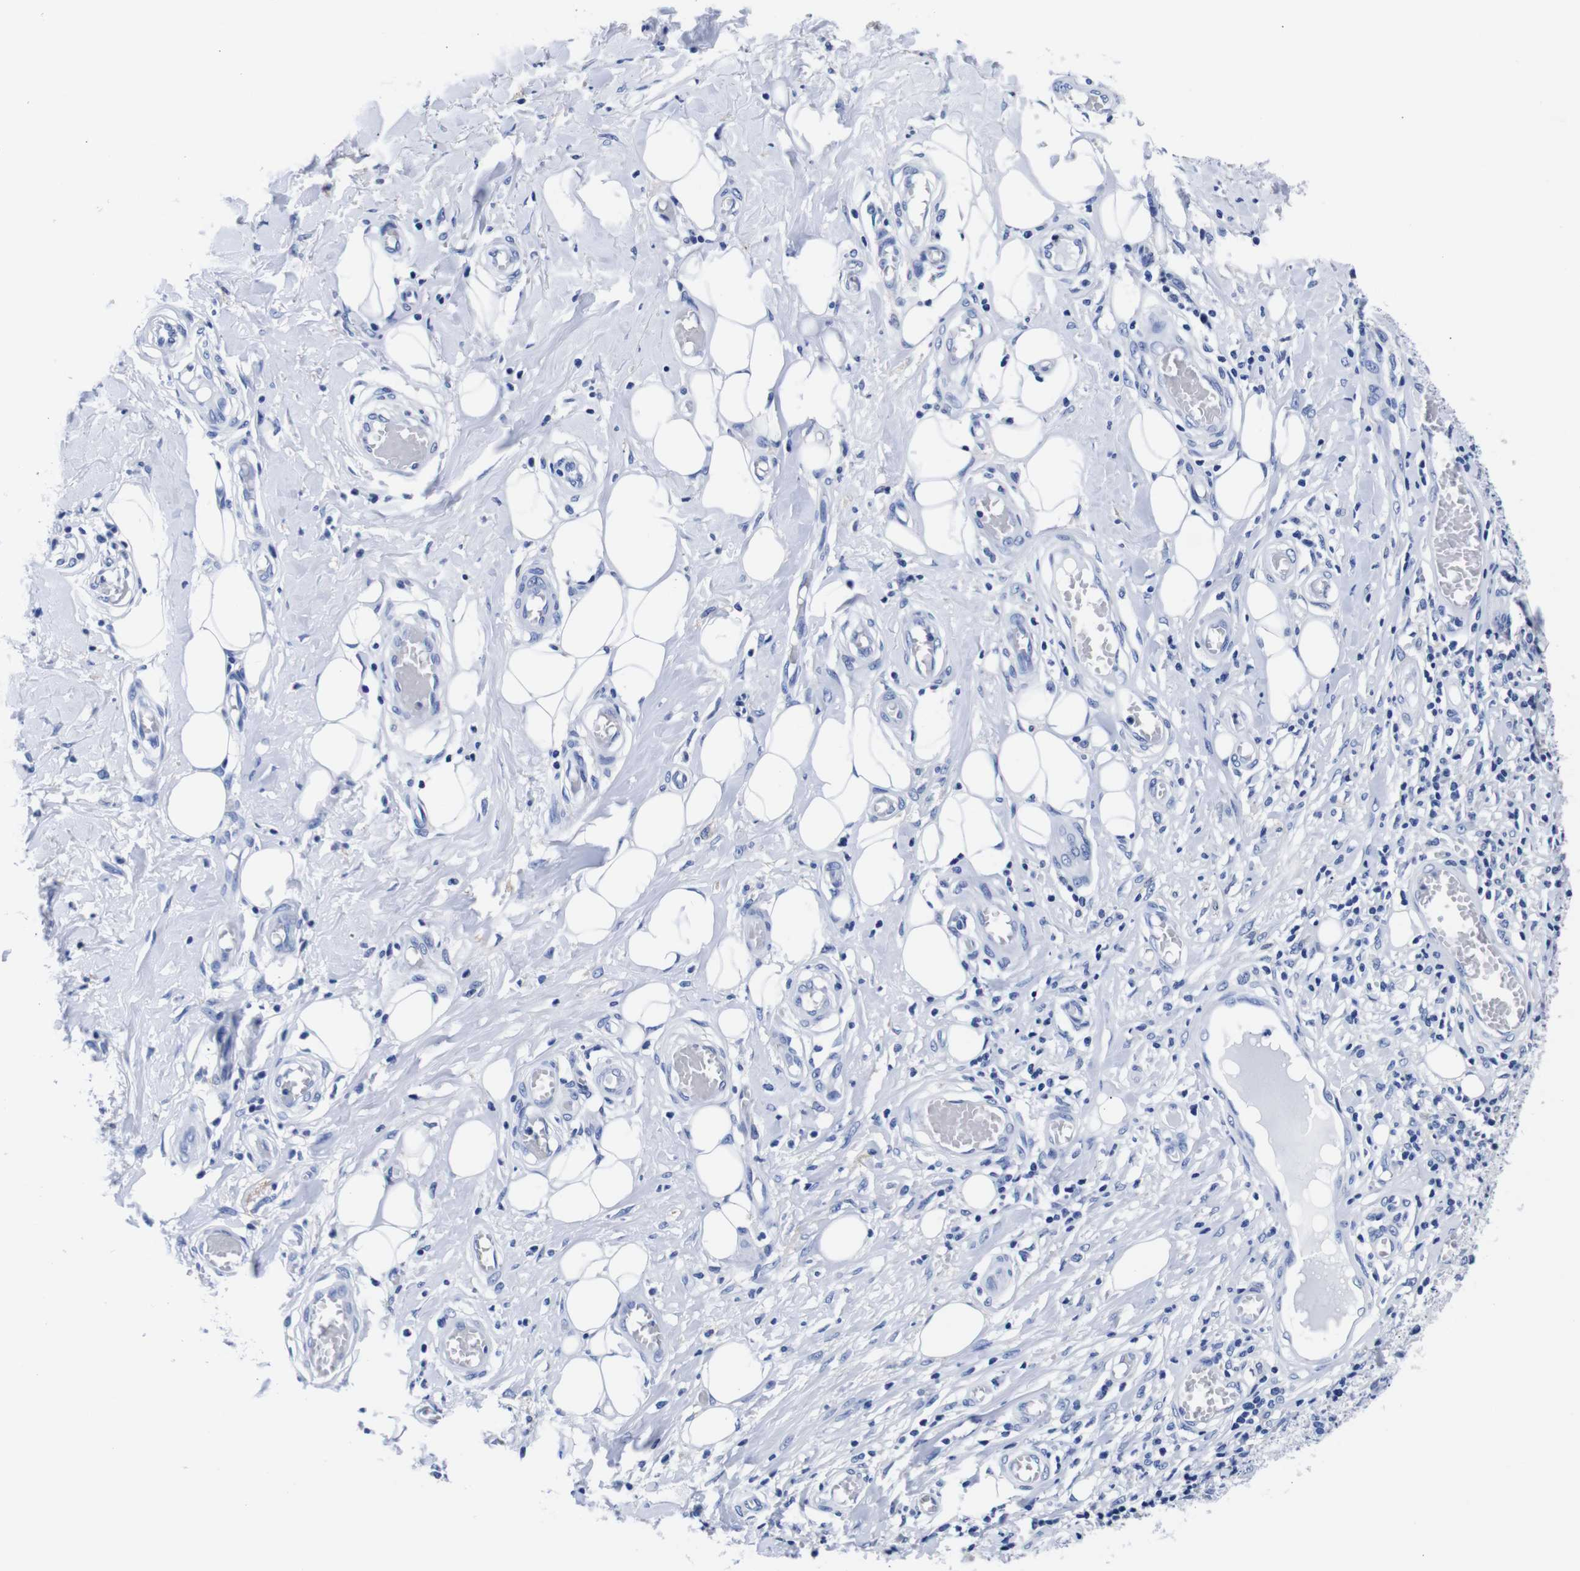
{"staining": {"intensity": "negative", "quantity": "none", "location": "none"}, "tissue": "skin cancer", "cell_type": "Tumor cells", "image_type": "cancer", "snomed": [{"axis": "morphology", "description": "Squamous cell carcinoma, NOS"}, {"axis": "topography", "description": "Skin"}], "caption": "The image reveals no significant expression in tumor cells of skin squamous cell carcinoma.", "gene": "CLEC4G", "patient": {"sex": "female", "age": 73}}